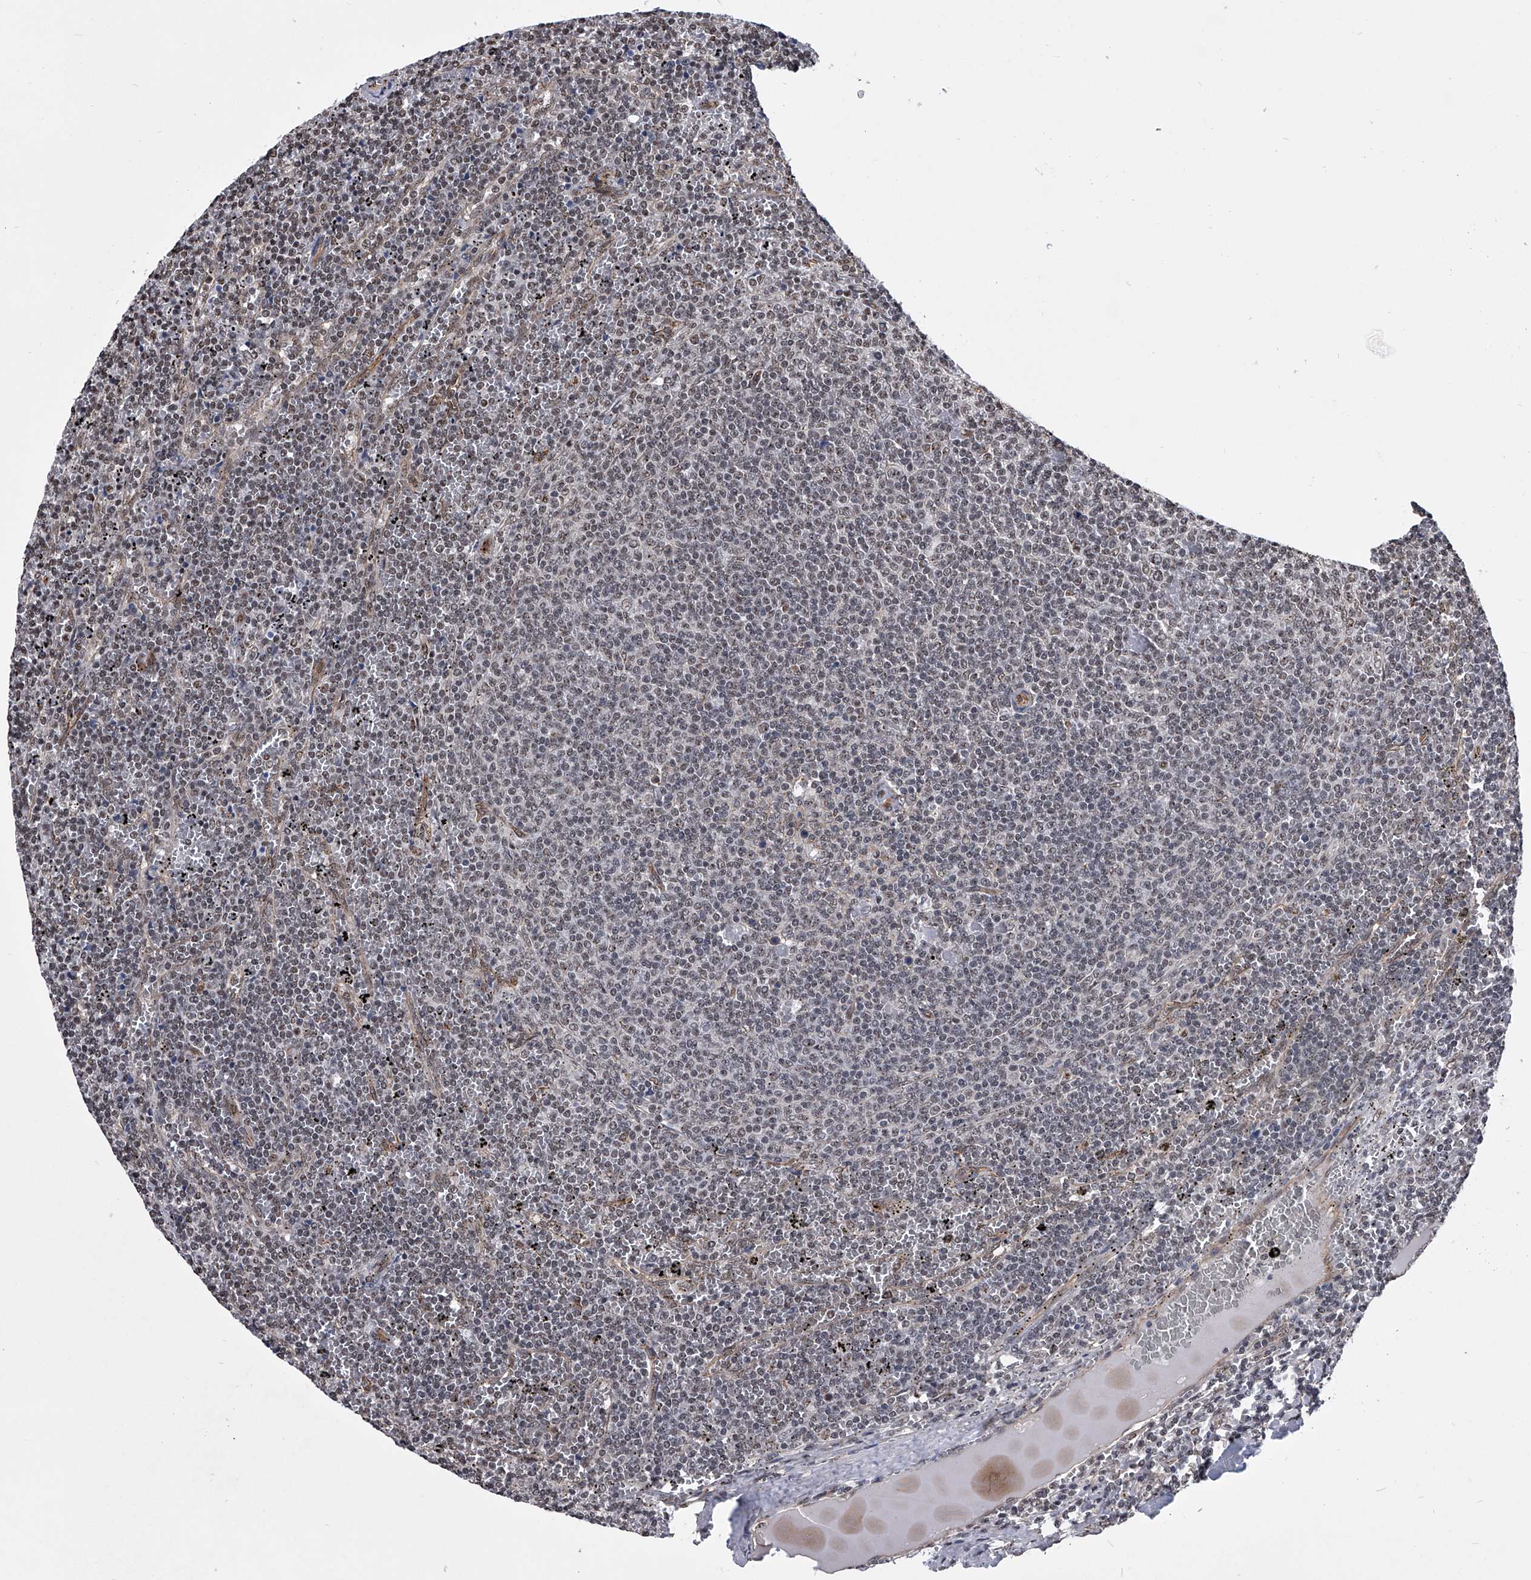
{"staining": {"intensity": "weak", "quantity": "<25%", "location": "nuclear"}, "tissue": "lymphoma", "cell_type": "Tumor cells", "image_type": "cancer", "snomed": [{"axis": "morphology", "description": "Malignant lymphoma, non-Hodgkin's type, Low grade"}, {"axis": "topography", "description": "Spleen"}], "caption": "High magnification brightfield microscopy of lymphoma stained with DAB (brown) and counterstained with hematoxylin (blue): tumor cells show no significant staining.", "gene": "ZNF76", "patient": {"sex": "female", "age": 50}}